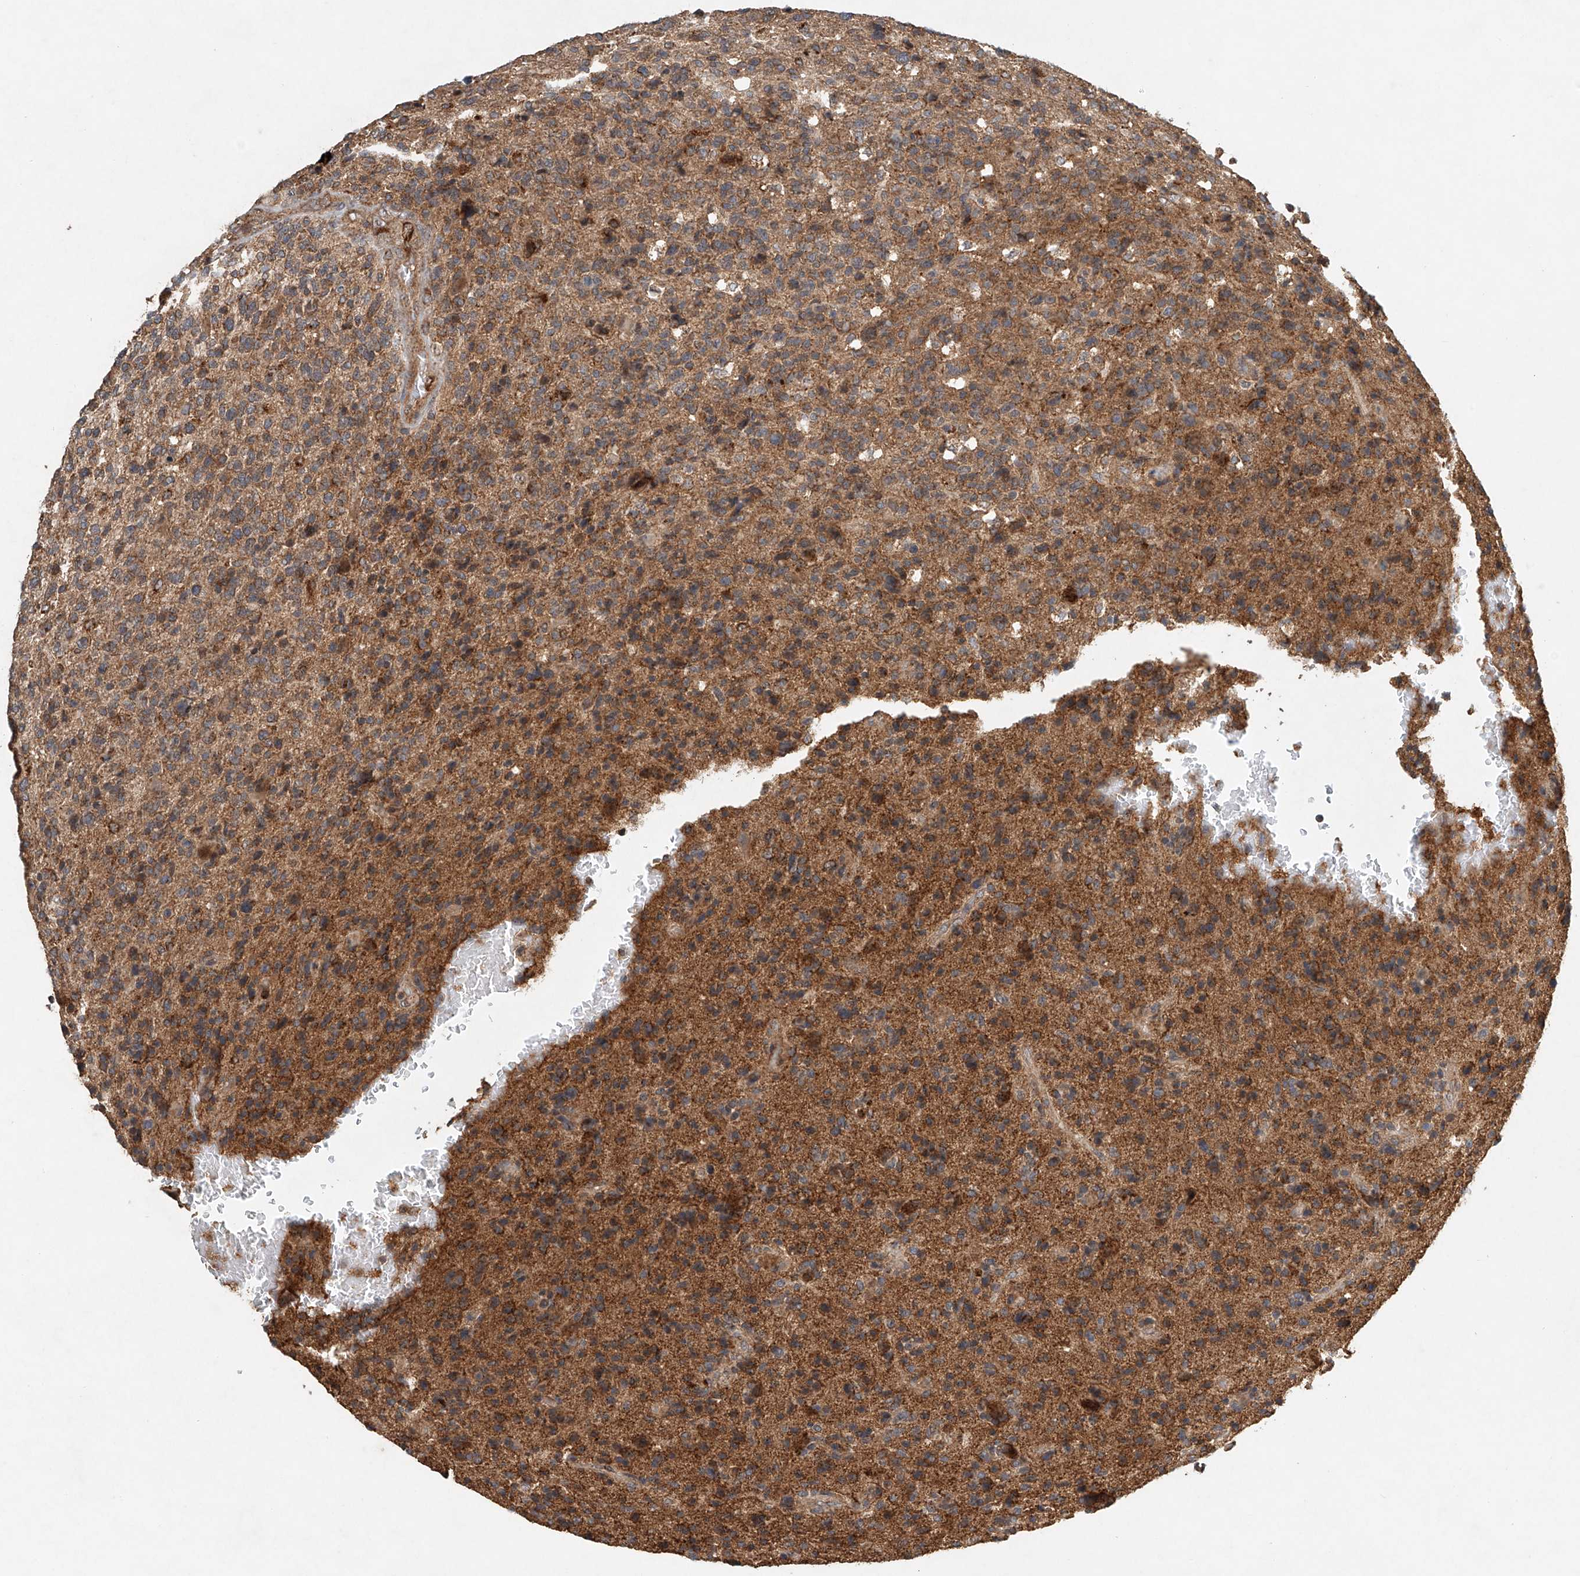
{"staining": {"intensity": "moderate", "quantity": ">75%", "location": "cytoplasmic/membranous"}, "tissue": "glioma", "cell_type": "Tumor cells", "image_type": "cancer", "snomed": [{"axis": "morphology", "description": "Glioma, malignant, High grade"}, {"axis": "topography", "description": "Brain"}], "caption": "Glioma was stained to show a protein in brown. There is medium levels of moderate cytoplasmic/membranous staining in about >75% of tumor cells.", "gene": "DCAF11", "patient": {"sex": "male", "age": 72}}